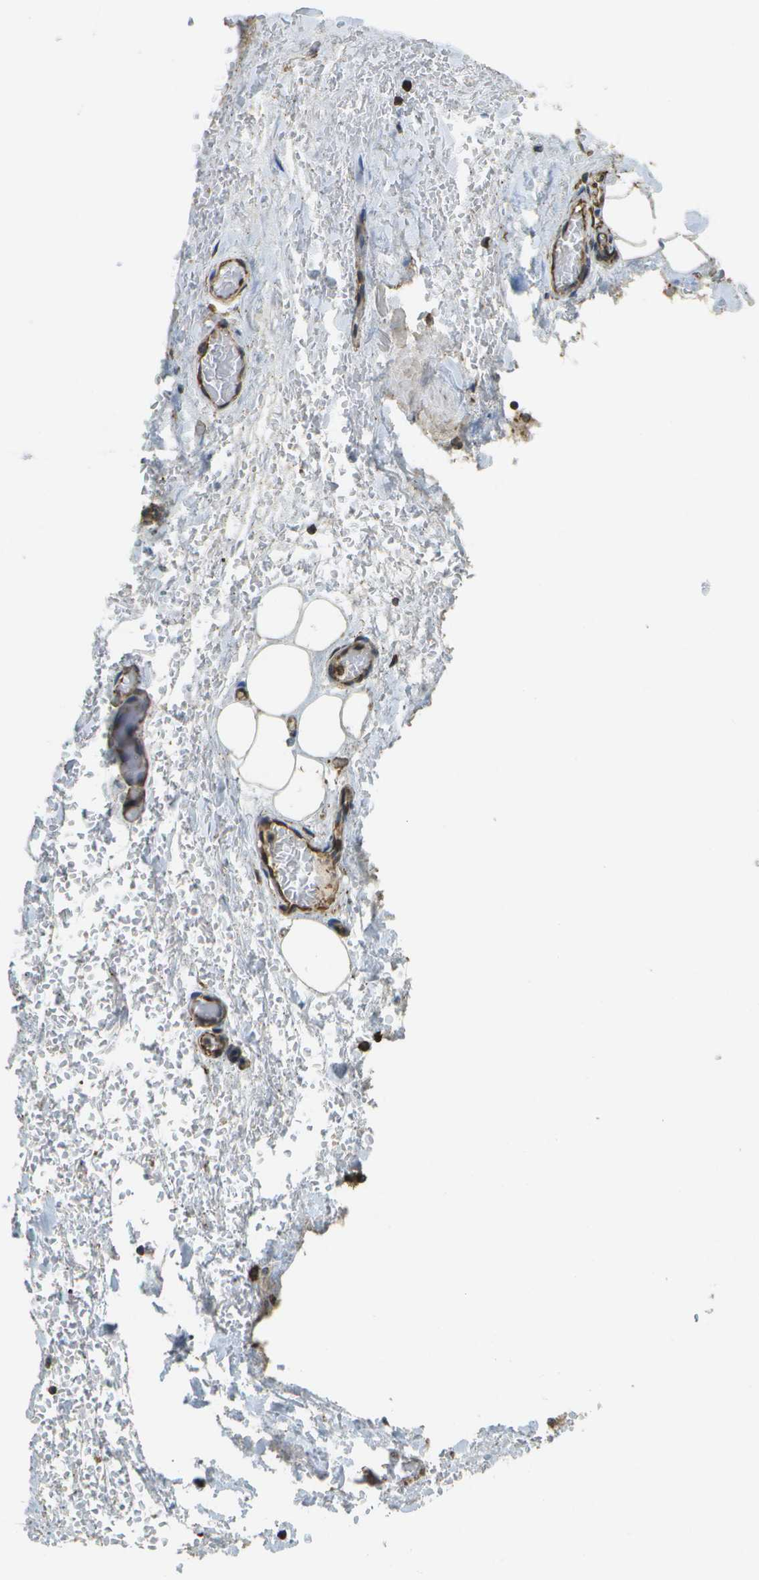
{"staining": {"intensity": "moderate", "quantity": ">75%", "location": "cytoplasmic/membranous"}, "tissue": "adipose tissue", "cell_type": "Adipocytes", "image_type": "normal", "snomed": [{"axis": "morphology", "description": "Normal tissue, NOS"}, {"axis": "morphology", "description": "Adenocarcinoma, NOS"}, {"axis": "topography", "description": "Esophagus"}], "caption": "This is a micrograph of immunohistochemistry staining of normal adipose tissue, which shows moderate positivity in the cytoplasmic/membranous of adipocytes.", "gene": "PDIA4", "patient": {"sex": "male", "age": 62}}